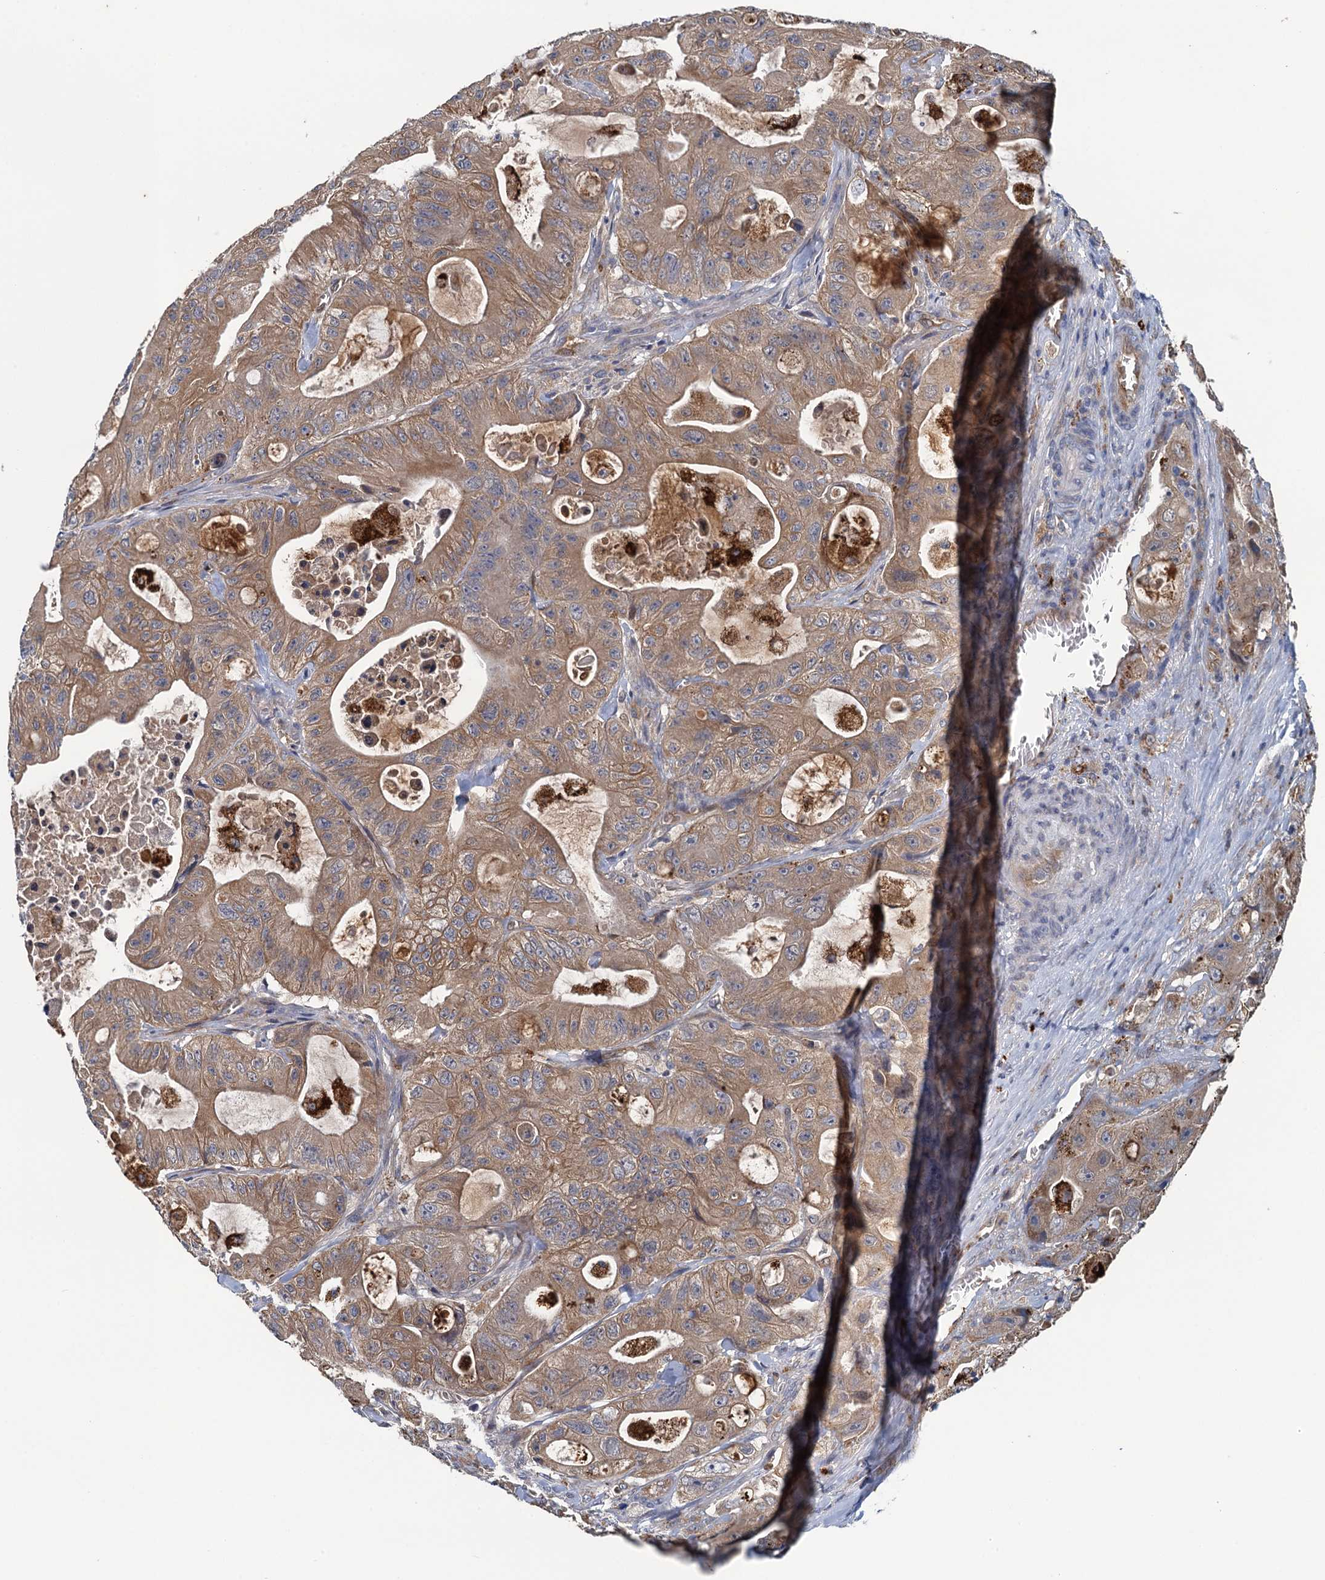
{"staining": {"intensity": "moderate", "quantity": ">75%", "location": "cytoplasmic/membranous"}, "tissue": "colorectal cancer", "cell_type": "Tumor cells", "image_type": "cancer", "snomed": [{"axis": "morphology", "description": "Adenocarcinoma, NOS"}, {"axis": "topography", "description": "Colon"}], "caption": "Protein expression analysis of human colorectal adenocarcinoma reveals moderate cytoplasmic/membranous positivity in approximately >75% of tumor cells.", "gene": "KBTBD8", "patient": {"sex": "female", "age": 46}}